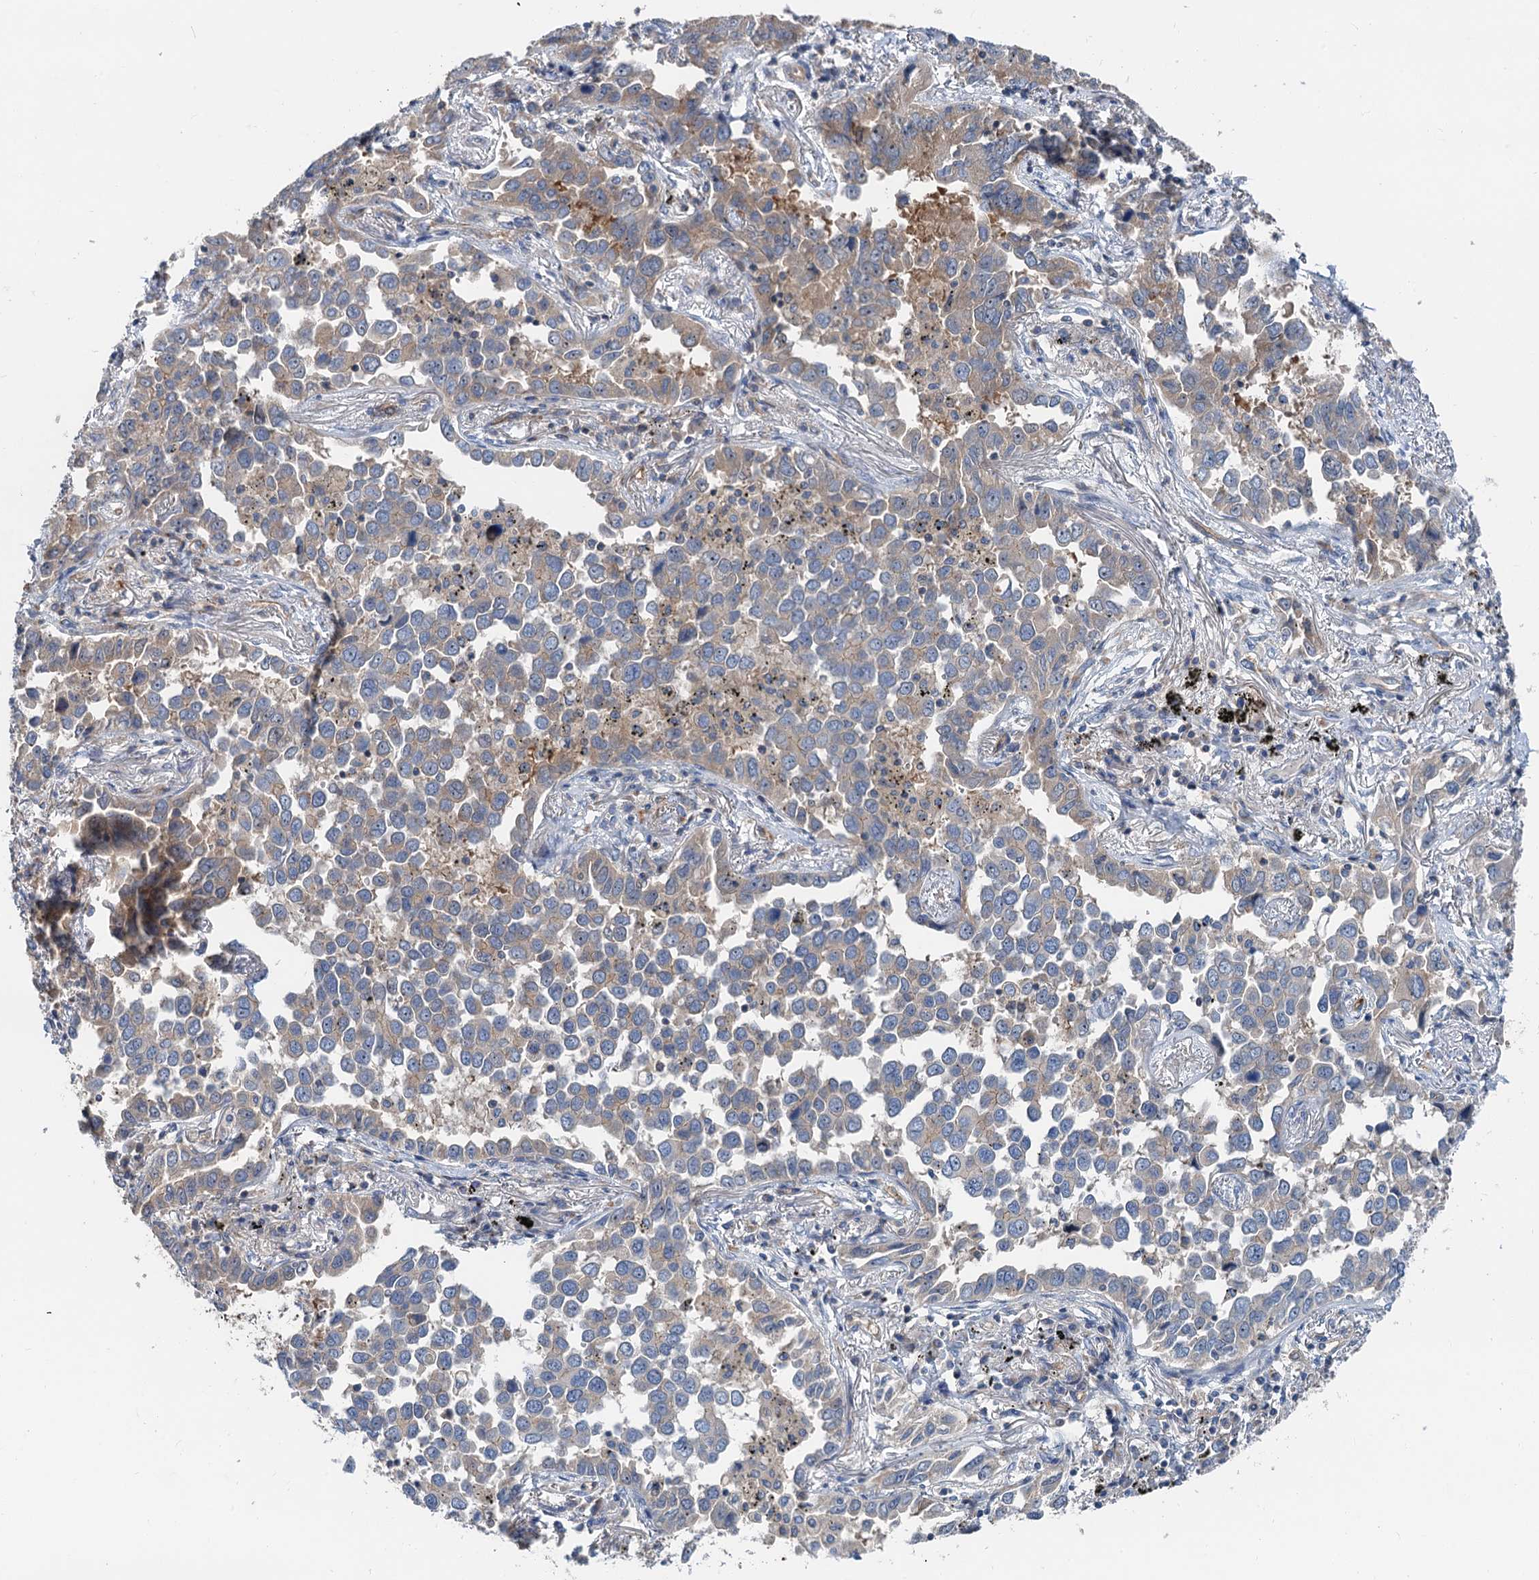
{"staining": {"intensity": "weak", "quantity": "25%-75%", "location": "cytoplasmic/membranous"}, "tissue": "lung cancer", "cell_type": "Tumor cells", "image_type": "cancer", "snomed": [{"axis": "morphology", "description": "Adenocarcinoma, NOS"}, {"axis": "topography", "description": "Lung"}], "caption": "Protein staining of adenocarcinoma (lung) tissue demonstrates weak cytoplasmic/membranous expression in about 25%-75% of tumor cells. The protein is stained brown, and the nuclei are stained in blue (DAB (3,3'-diaminobenzidine) IHC with brightfield microscopy, high magnification).", "gene": "ANKRD26", "patient": {"sex": "male", "age": 67}}